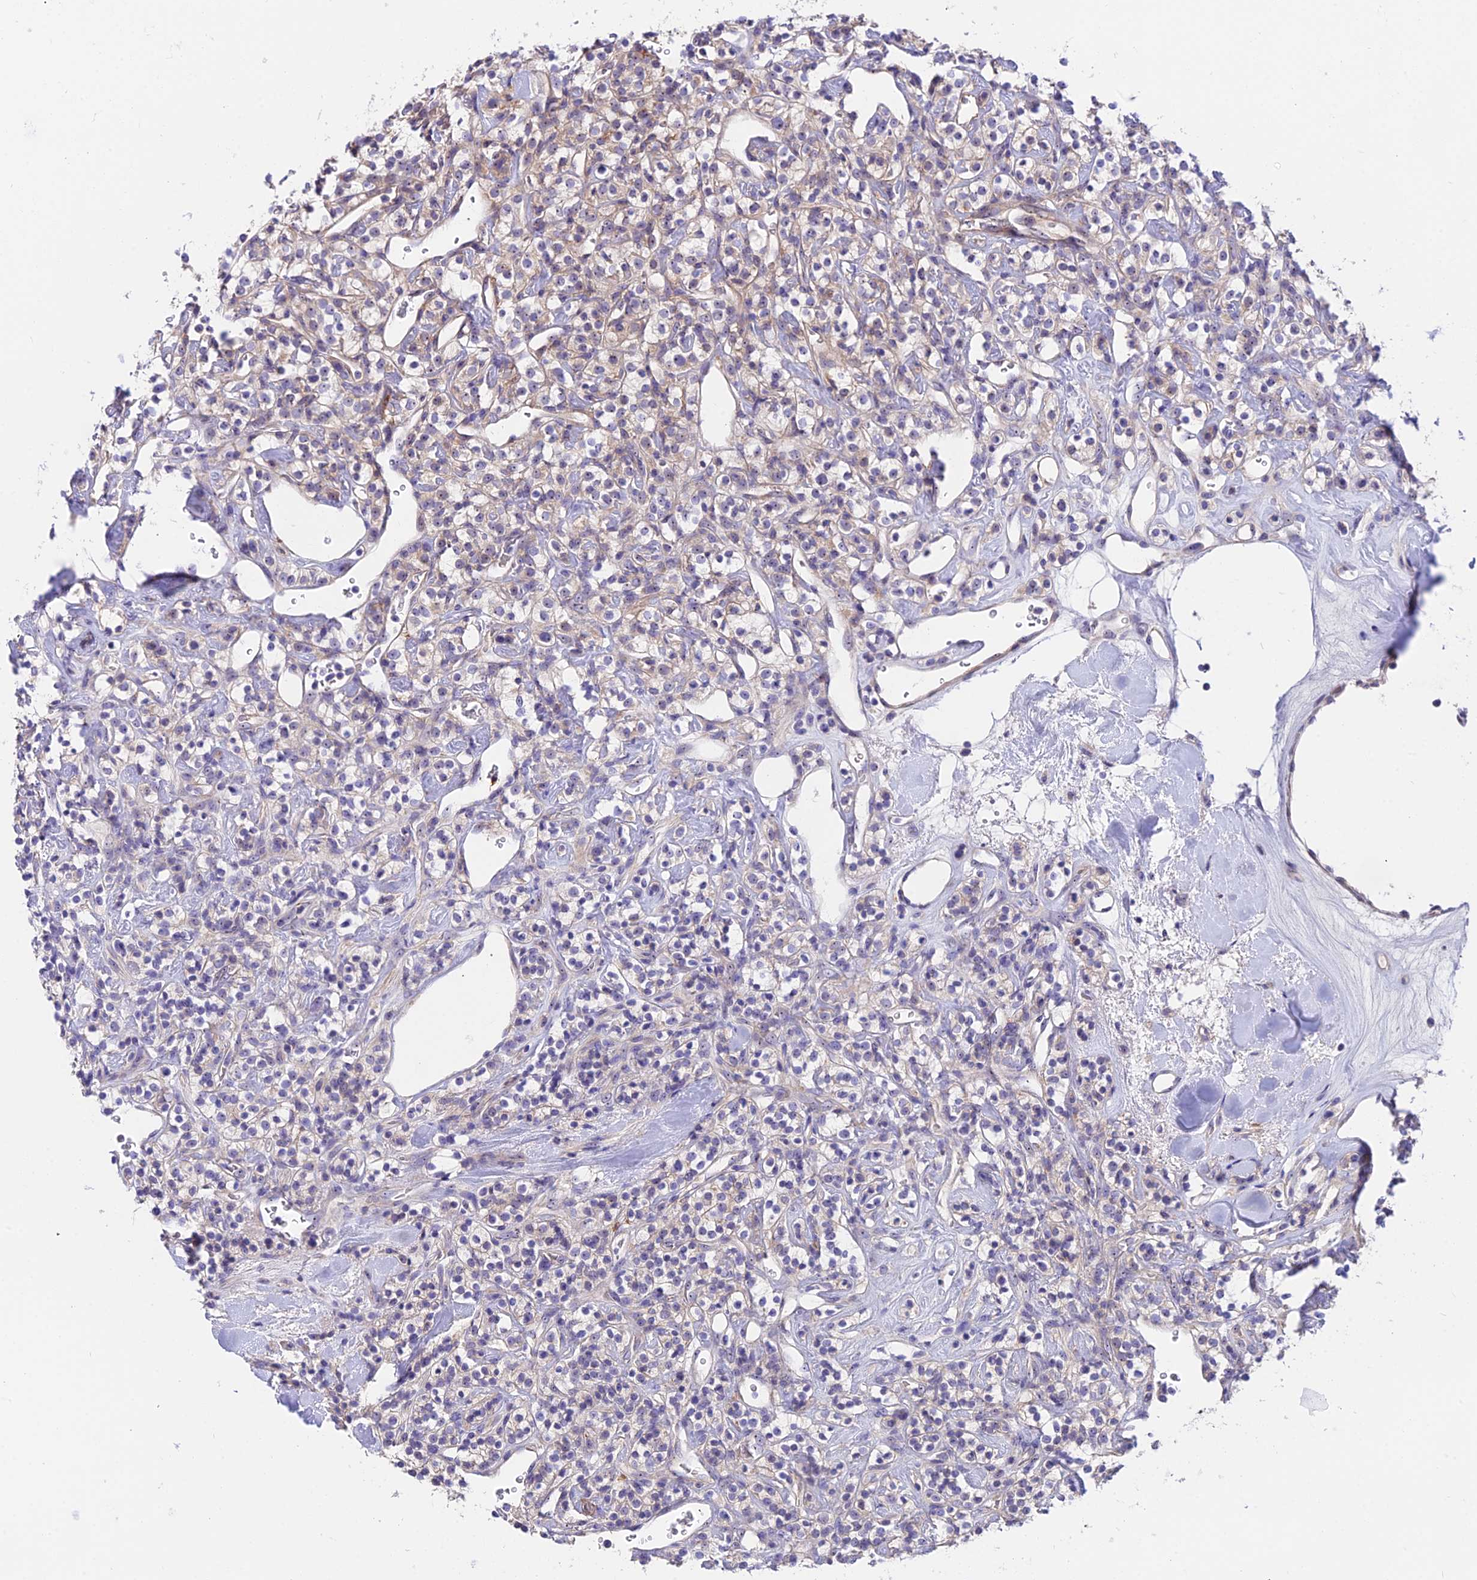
{"staining": {"intensity": "weak", "quantity": "<25%", "location": "cytoplasmic/membranous"}, "tissue": "renal cancer", "cell_type": "Tumor cells", "image_type": "cancer", "snomed": [{"axis": "morphology", "description": "Adenocarcinoma, NOS"}, {"axis": "topography", "description": "Kidney"}], "caption": "IHC photomicrograph of adenocarcinoma (renal) stained for a protein (brown), which shows no staining in tumor cells.", "gene": "DUSP29", "patient": {"sex": "male", "age": 77}}